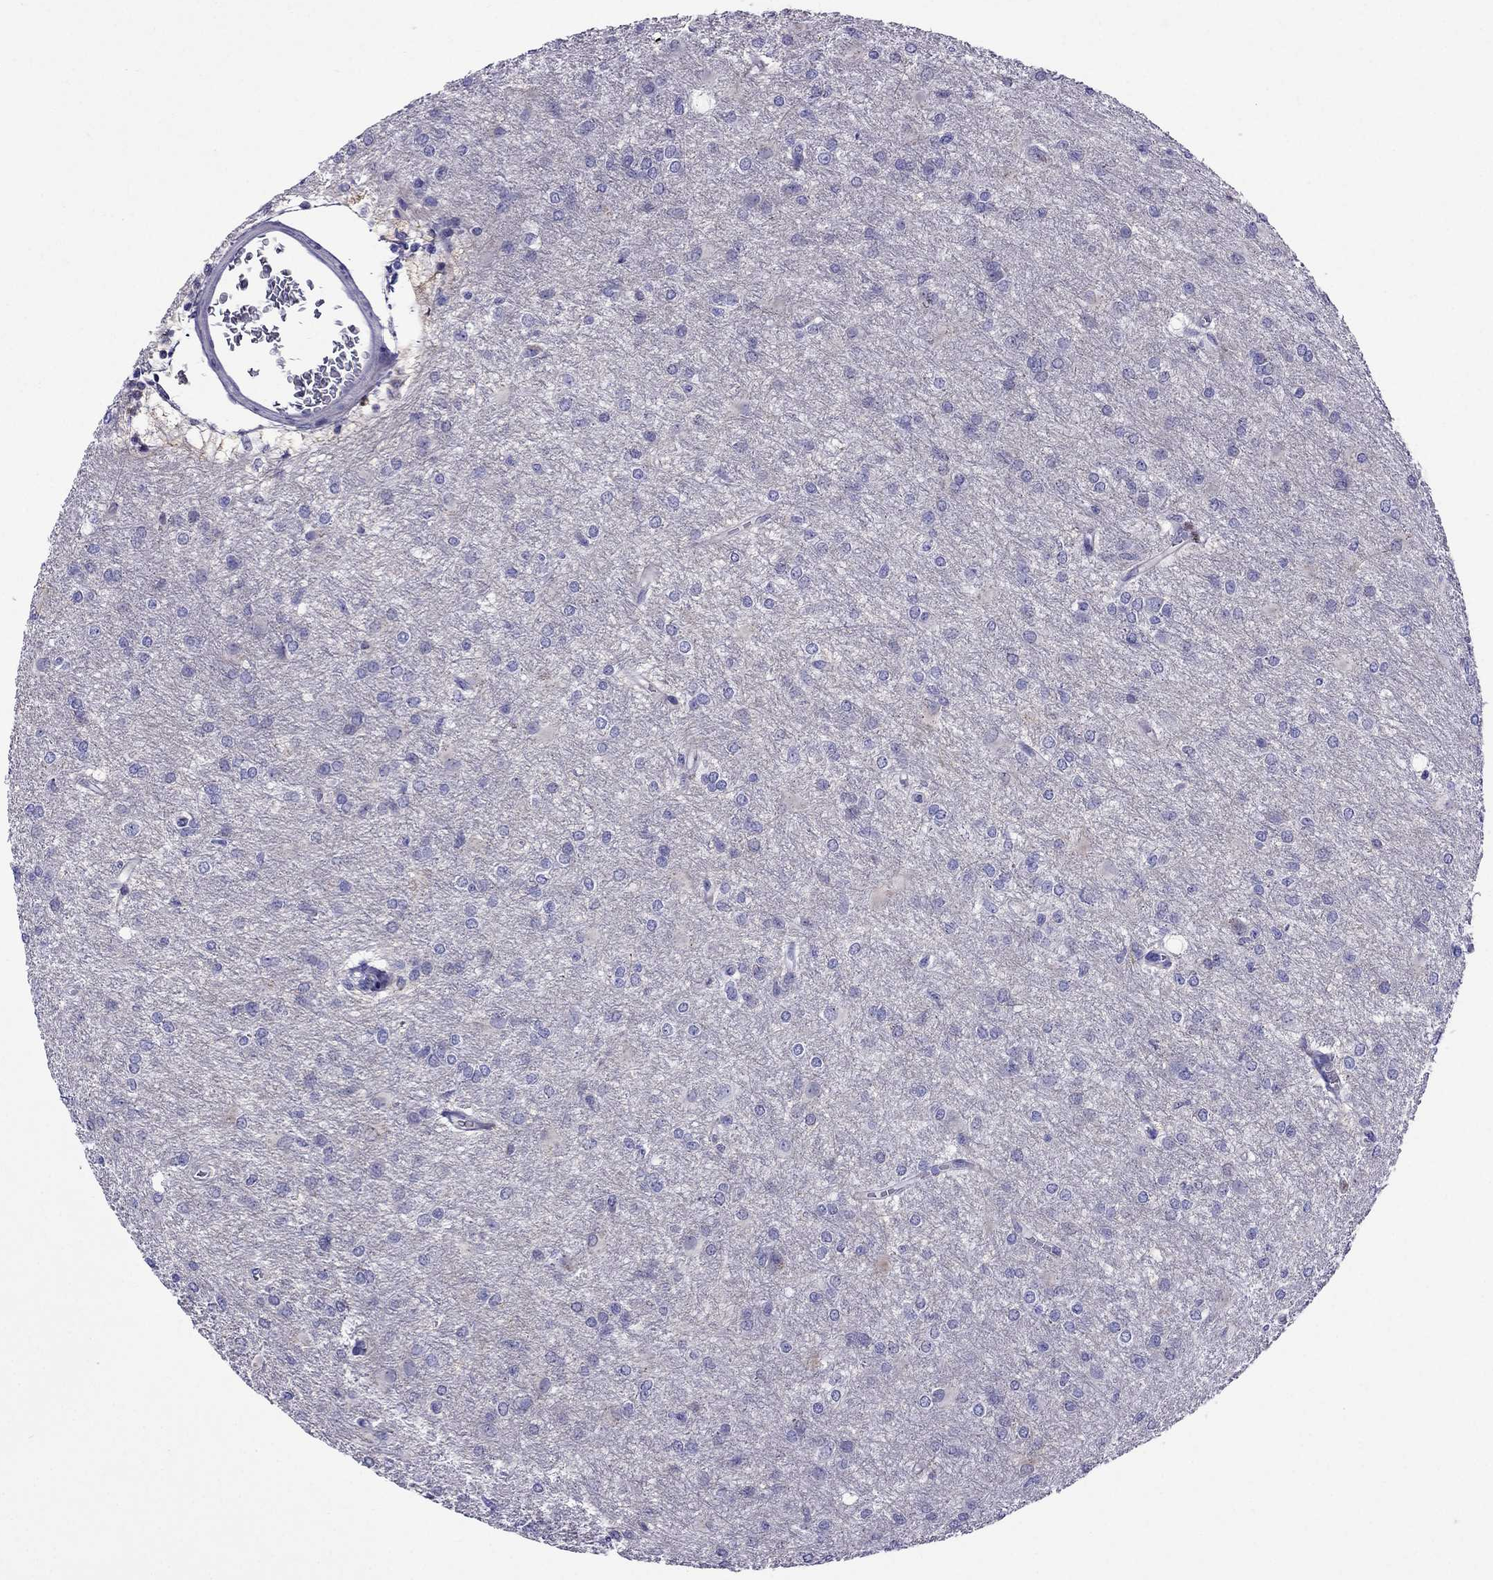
{"staining": {"intensity": "negative", "quantity": "none", "location": "none"}, "tissue": "glioma", "cell_type": "Tumor cells", "image_type": "cancer", "snomed": [{"axis": "morphology", "description": "Glioma, malignant, High grade"}, {"axis": "topography", "description": "Brain"}], "caption": "A histopathology image of human glioma is negative for staining in tumor cells.", "gene": "CRYBA1", "patient": {"sex": "male", "age": 68}}